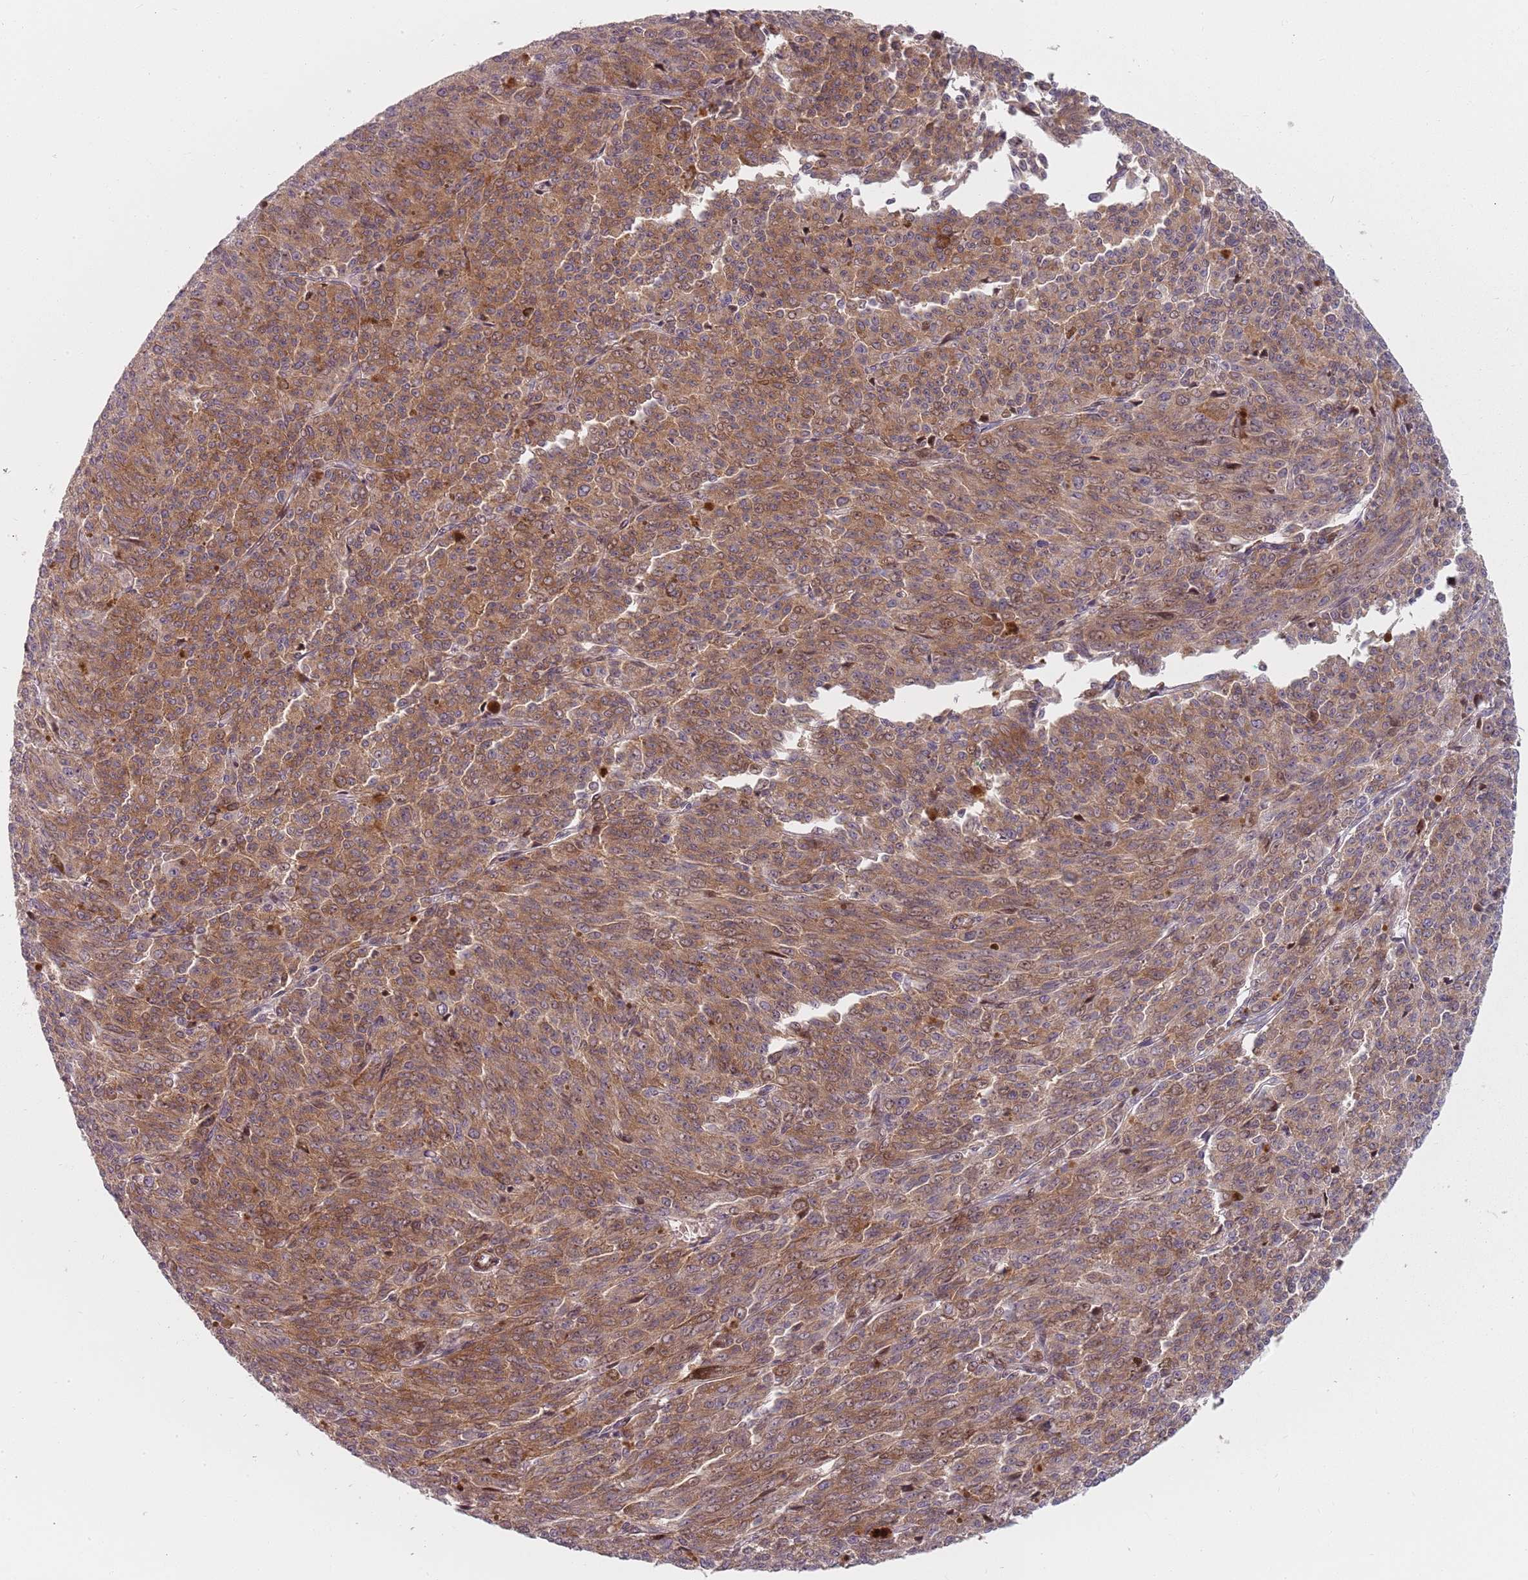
{"staining": {"intensity": "moderate", "quantity": ">75%", "location": "cytoplasmic/membranous"}, "tissue": "melanoma", "cell_type": "Tumor cells", "image_type": "cancer", "snomed": [{"axis": "morphology", "description": "Malignant melanoma, NOS"}, {"axis": "topography", "description": "Skin"}], "caption": "This micrograph displays immunohistochemistry staining of human melanoma, with medium moderate cytoplasmic/membranous expression in approximately >75% of tumor cells.", "gene": "RPS6KA2", "patient": {"sex": "female", "age": 52}}